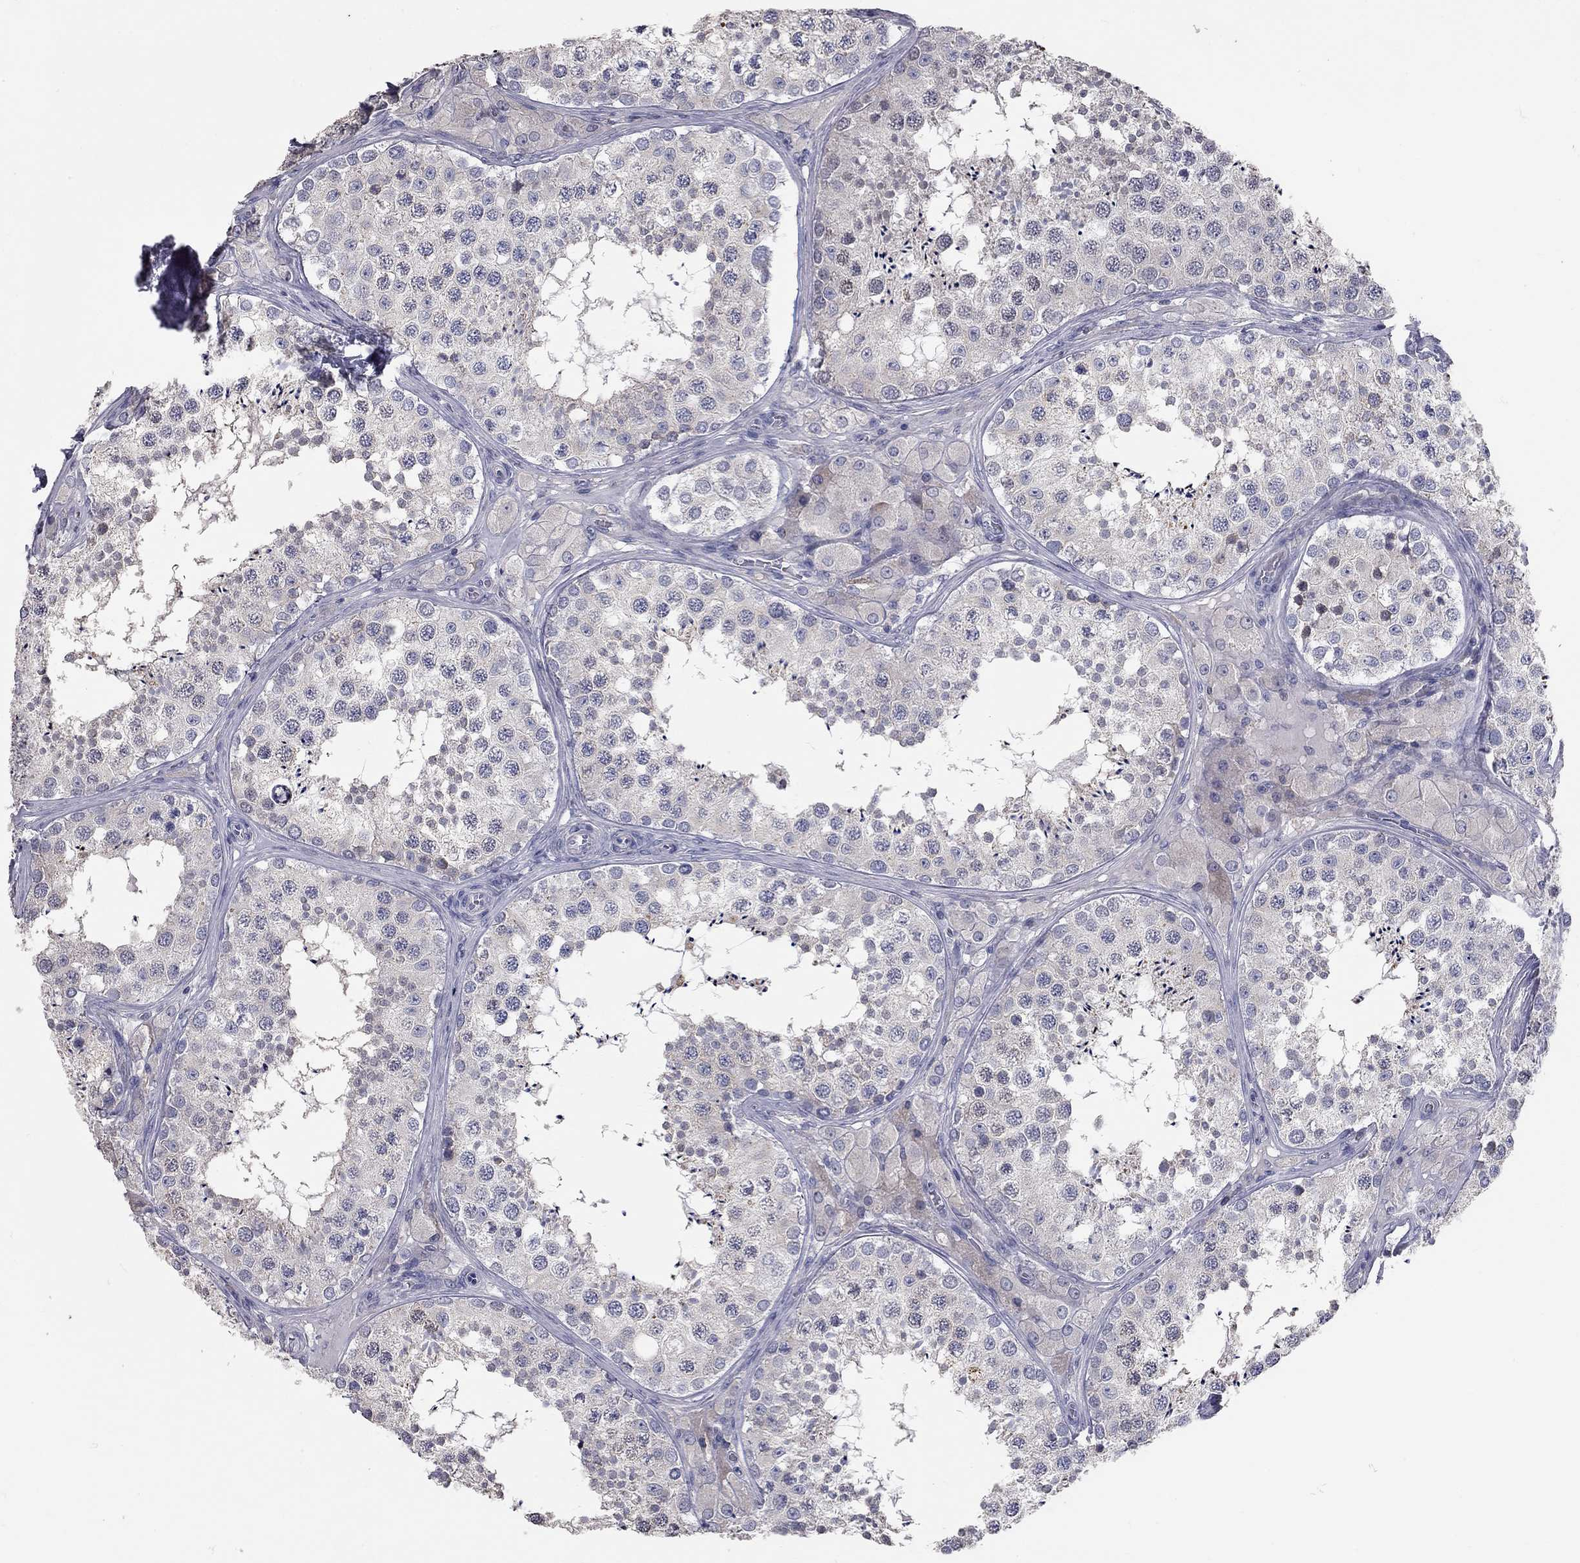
{"staining": {"intensity": "moderate", "quantity": "<25%", "location": "cytoplasmic/membranous"}, "tissue": "testis", "cell_type": "Cells in seminiferous ducts", "image_type": "normal", "snomed": [{"axis": "morphology", "description": "Normal tissue, NOS"}, {"axis": "topography", "description": "Testis"}], "caption": "Protein positivity by immunohistochemistry (IHC) exhibits moderate cytoplasmic/membranous expression in approximately <25% of cells in seminiferous ducts in unremarkable testis. The protein of interest is shown in brown color, while the nuclei are stained blue.", "gene": "XAGE2", "patient": {"sex": "male", "age": 34}}